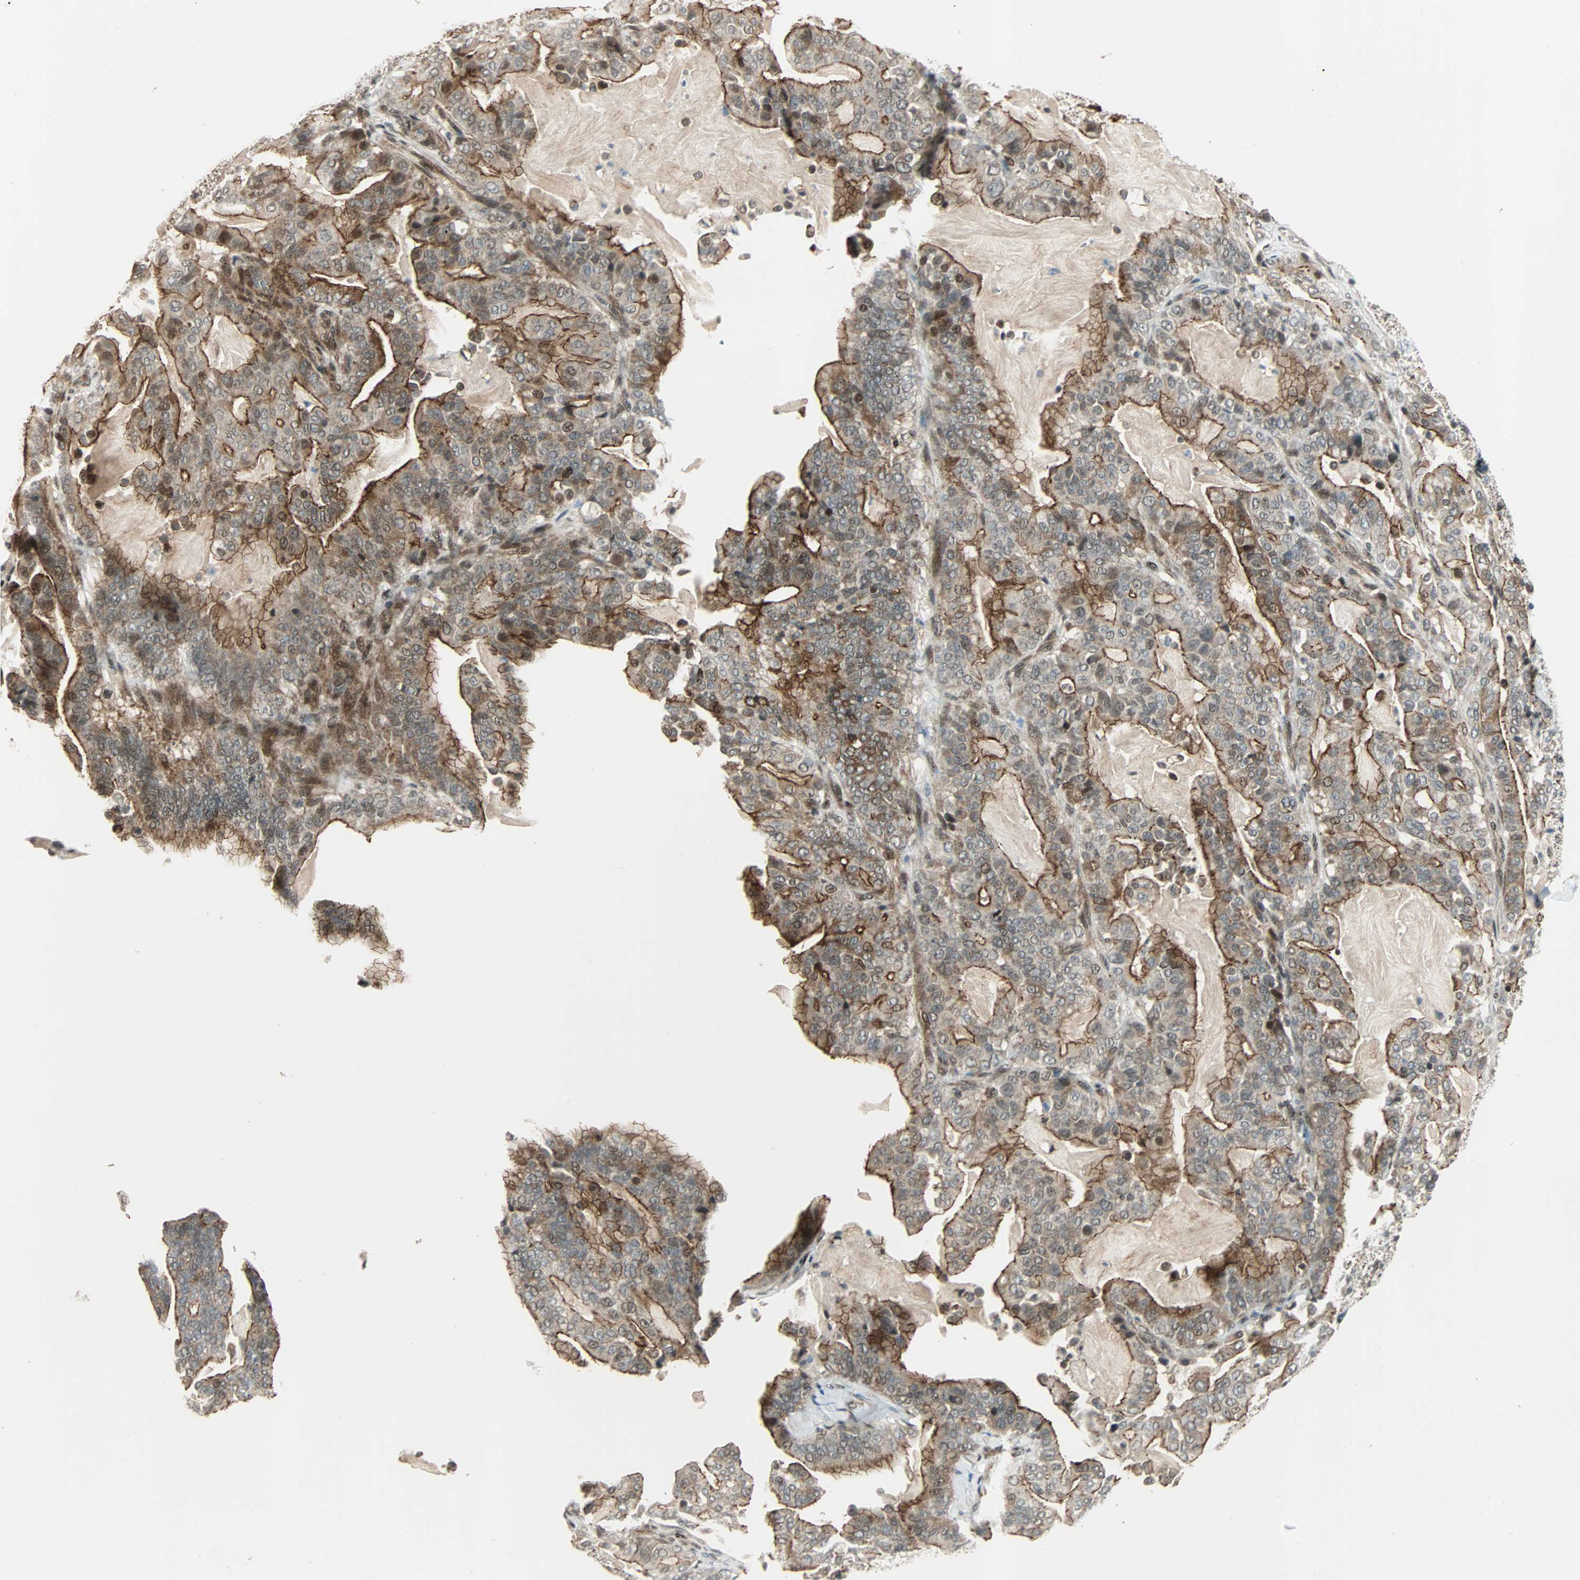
{"staining": {"intensity": "moderate", "quantity": ">75%", "location": "cytoplasmic/membranous,nuclear"}, "tissue": "pancreatic cancer", "cell_type": "Tumor cells", "image_type": "cancer", "snomed": [{"axis": "morphology", "description": "Adenocarcinoma, NOS"}, {"axis": "topography", "description": "Pancreas"}], "caption": "Pancreatic cancer was stained to show a protein in brown. There is medium levels of moderate cytoplasmic/membranous and nuclear expression in approximately >75% of tumor cells.", "gene": "CBX4", "patient": {"sex": "male", "age": 63}}